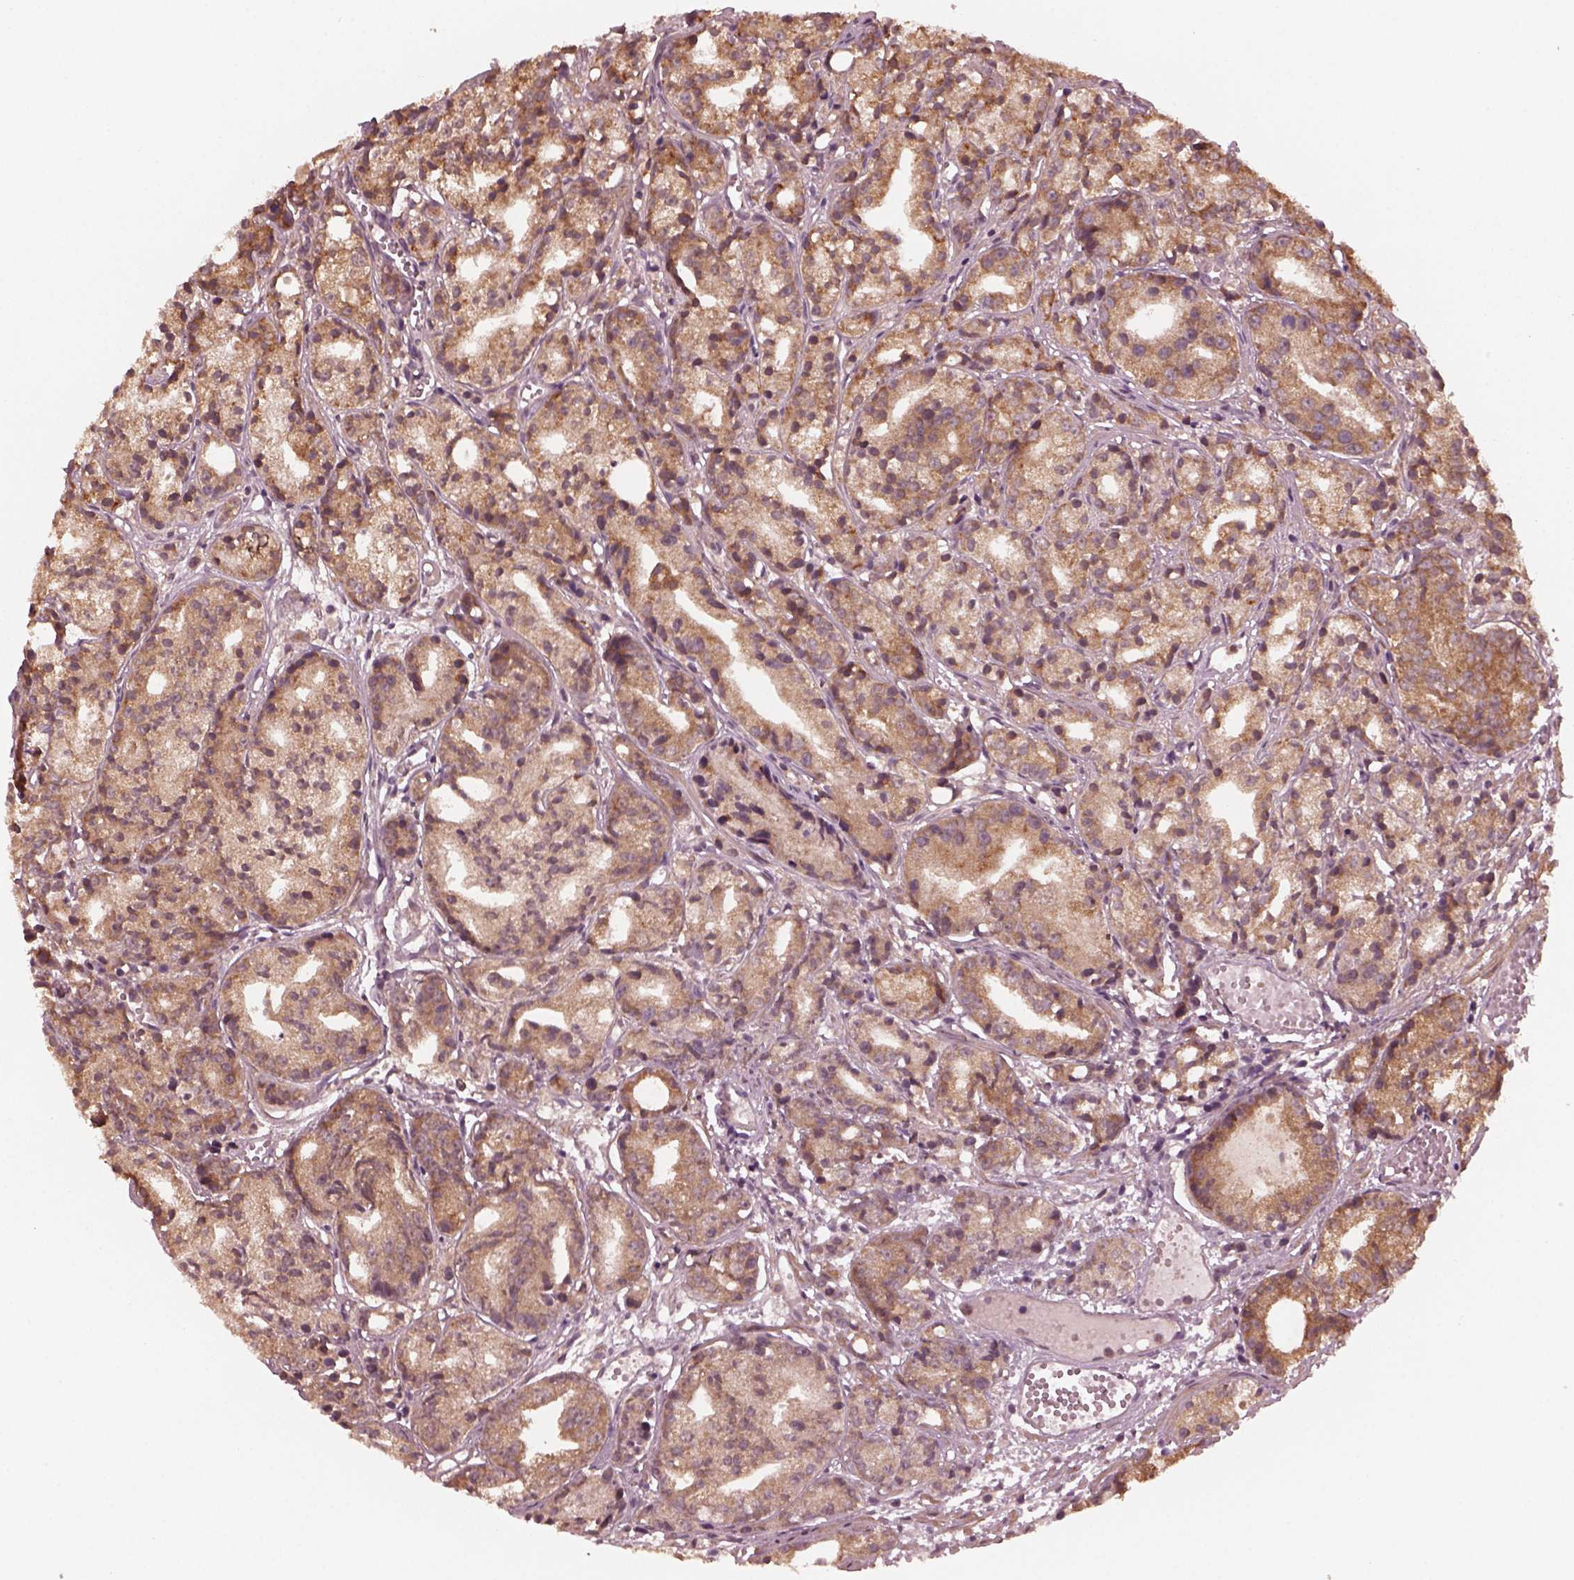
{"staining": {"intensity": "moderate", "quantity": ">75%", "location": "cytoplasmic/membranous"}, "tissue": "prostate cancer", "cell_type": "Tumor cells", "image_type": "cancer", "snomed": [{"axis": "morphology", "description": "Adenocarcinoma, Medium grade"}, {"axis": "topography", "description": "Prostate"}], "caption": "Protein analysis of adenocarcinoma (medium-grade) (prostate) tissue reveals moderate cytoplasmic/membranous expression in approximately >75% of tumor cells.", "gene": "FAF2", "patient": {"sex": "male", "age": 74}}